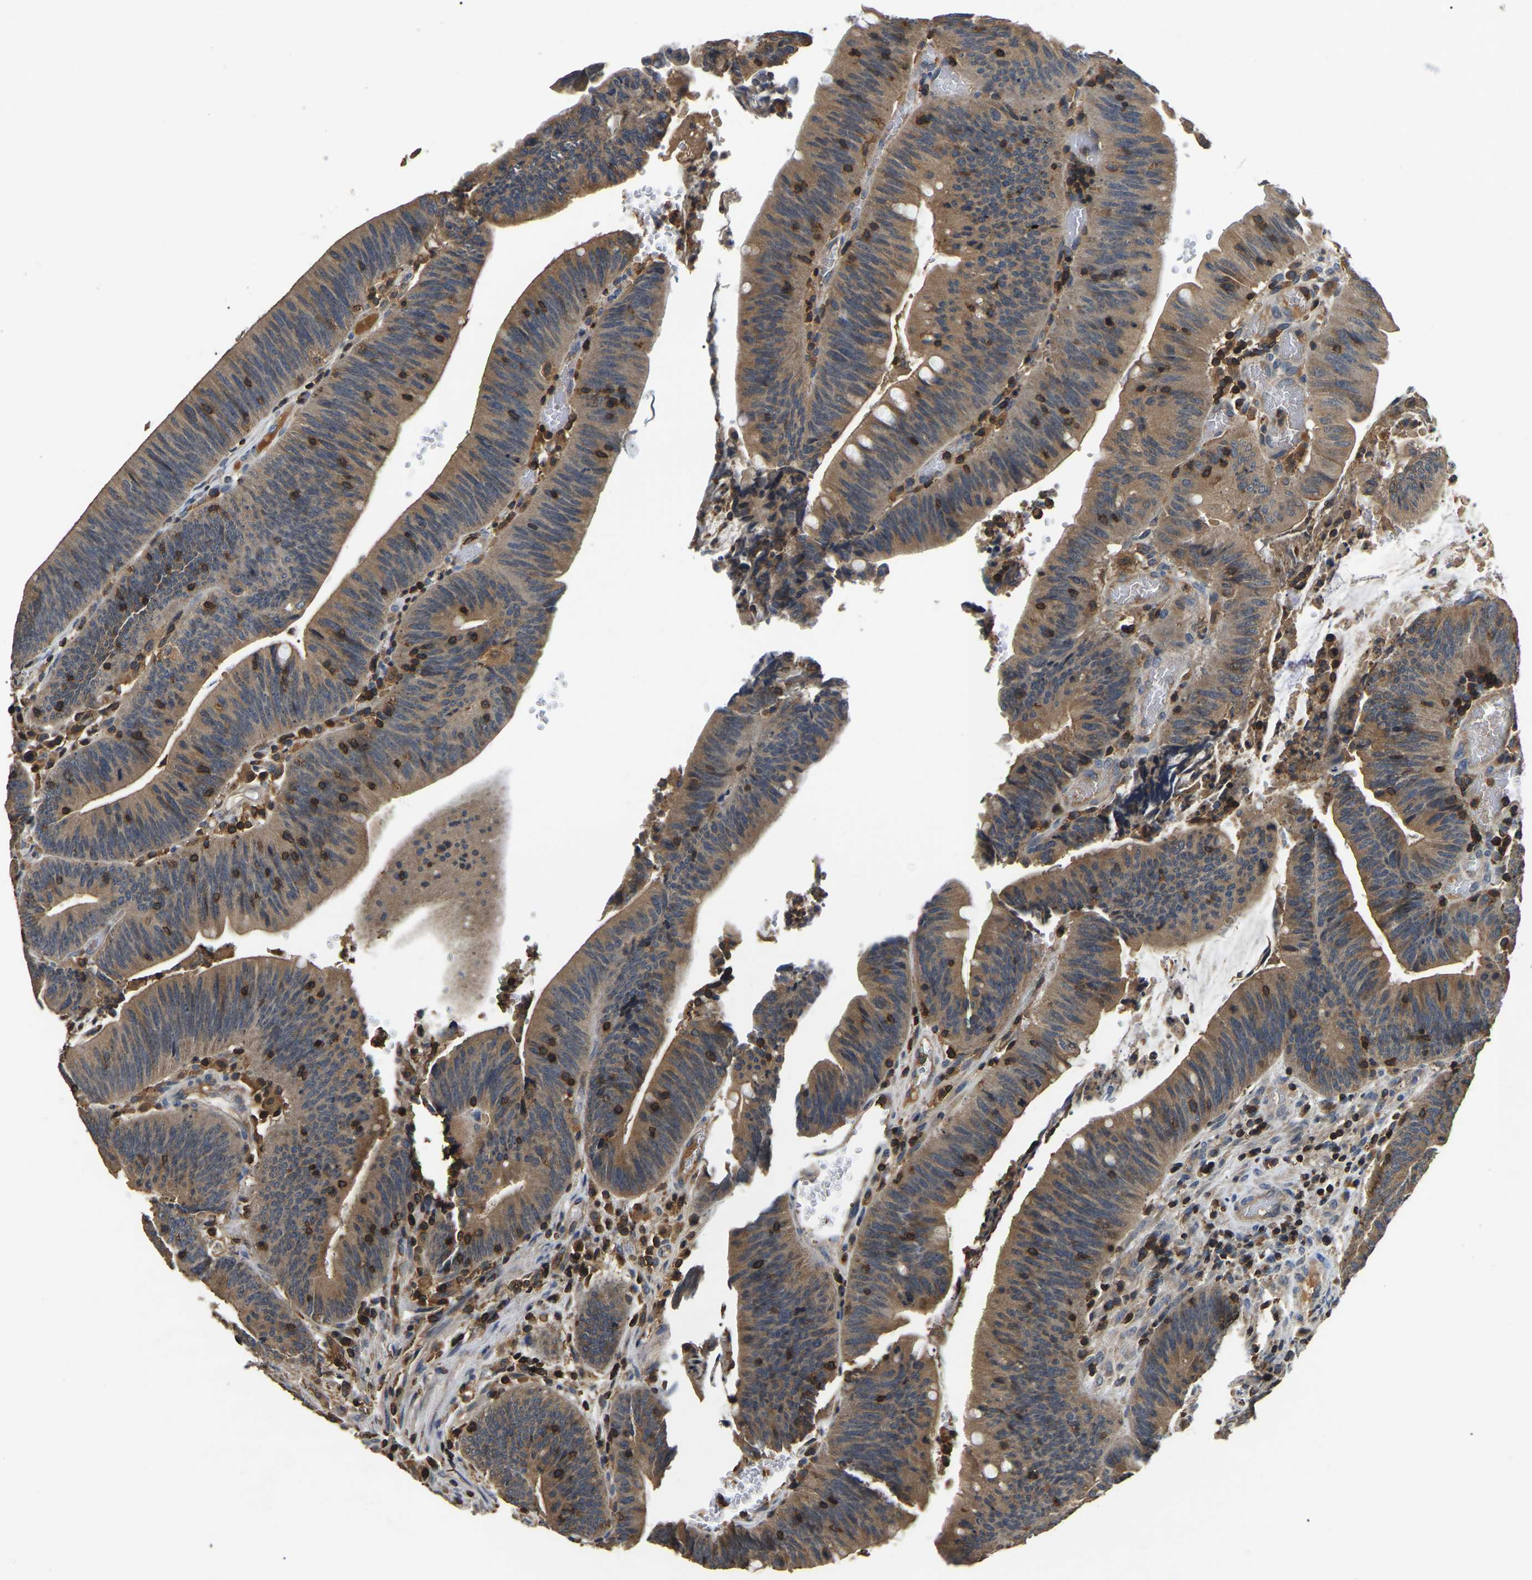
{"staining": {"intensity": "weak", "quantity": ">75%", "location": "cytoplasmic/membranous"}, "tissue": "colorectal cancer", "cell_type": "Tumor cells", "image_type": "cancer", "snomed": [{"axis": "morphology", "description": "Normal tissue, NOS"}, {"axis": "morphology", "description": "Adenocarcinoma, NOS"}, {"axis": "topography", "description": "Rectum"}], "caption": "Adenocarcinoma (colorectal) stained with a brown dye shows weak cytoplasmic/membranous positive staining in approximately >75% of tumor cells.", "gene": "SMPD2", "patient": {"sex": "female", "age": 66}}